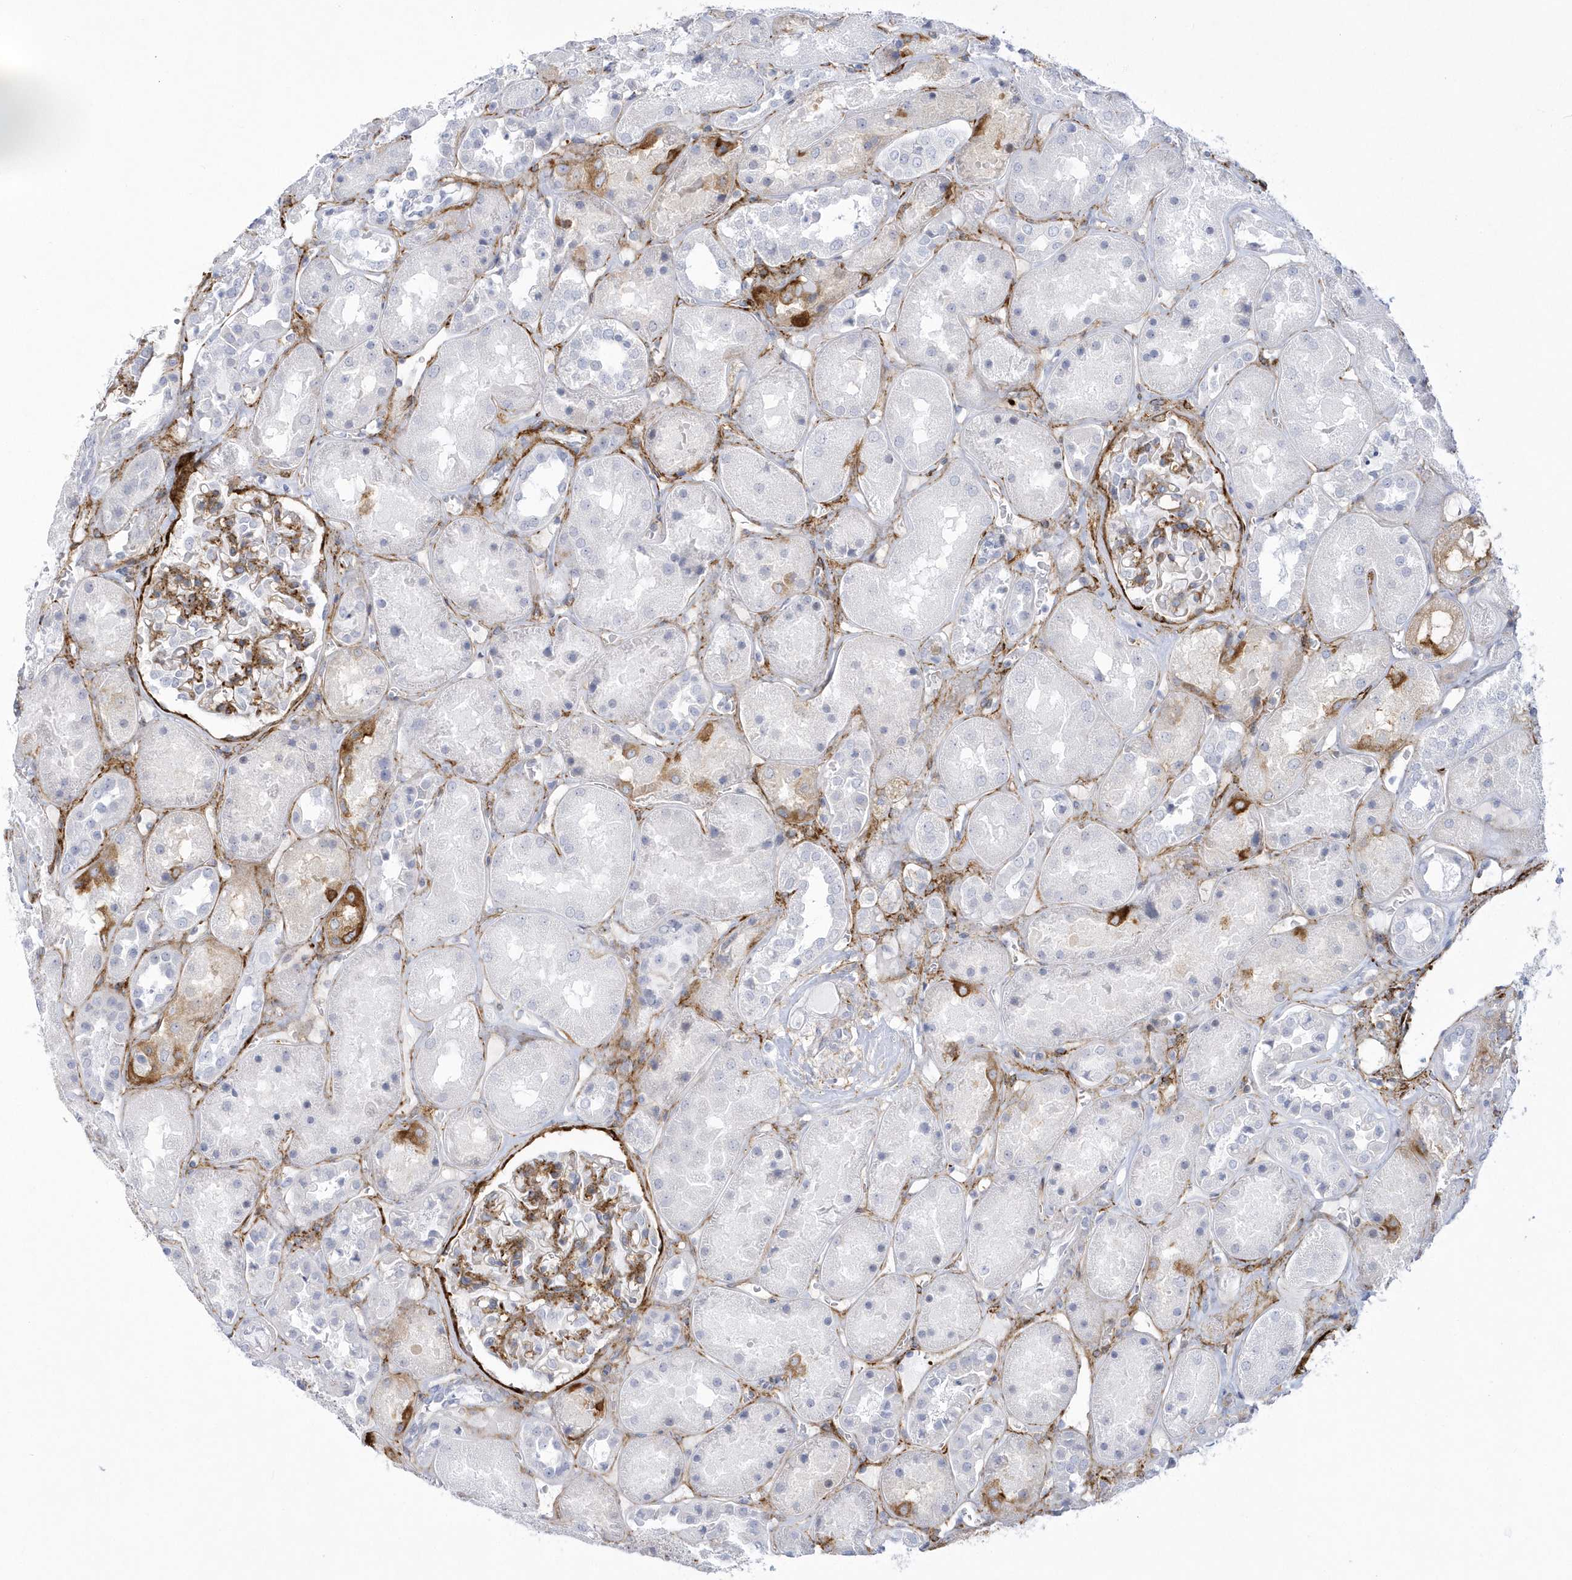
{"staining": {"intensity": "strong", "quantity": "25%-75%", "location": "cytoplasmic/membranous"}, "tissue": "kidney", "cell_type": "Cells in glomeruli", "image_type": "normal", "snomed": [{"axis": "morphology", "description": "Normal tissue, NOS"}, {"axis": "topography", "description": "Kidney"}], "caption": "An image of human kidney stained for a protein exhibits strong cytoplasmic/membranous brown staining in cells in glomeruli. The protein of interest is stained brown, and the nuclei are stained in blue (DAB (3,3'-diaminobenzidine) IHC with brightfield microscopy, high magnification).", "gene": "WDR27", "patient": {"sex": "male", "age": 70}}